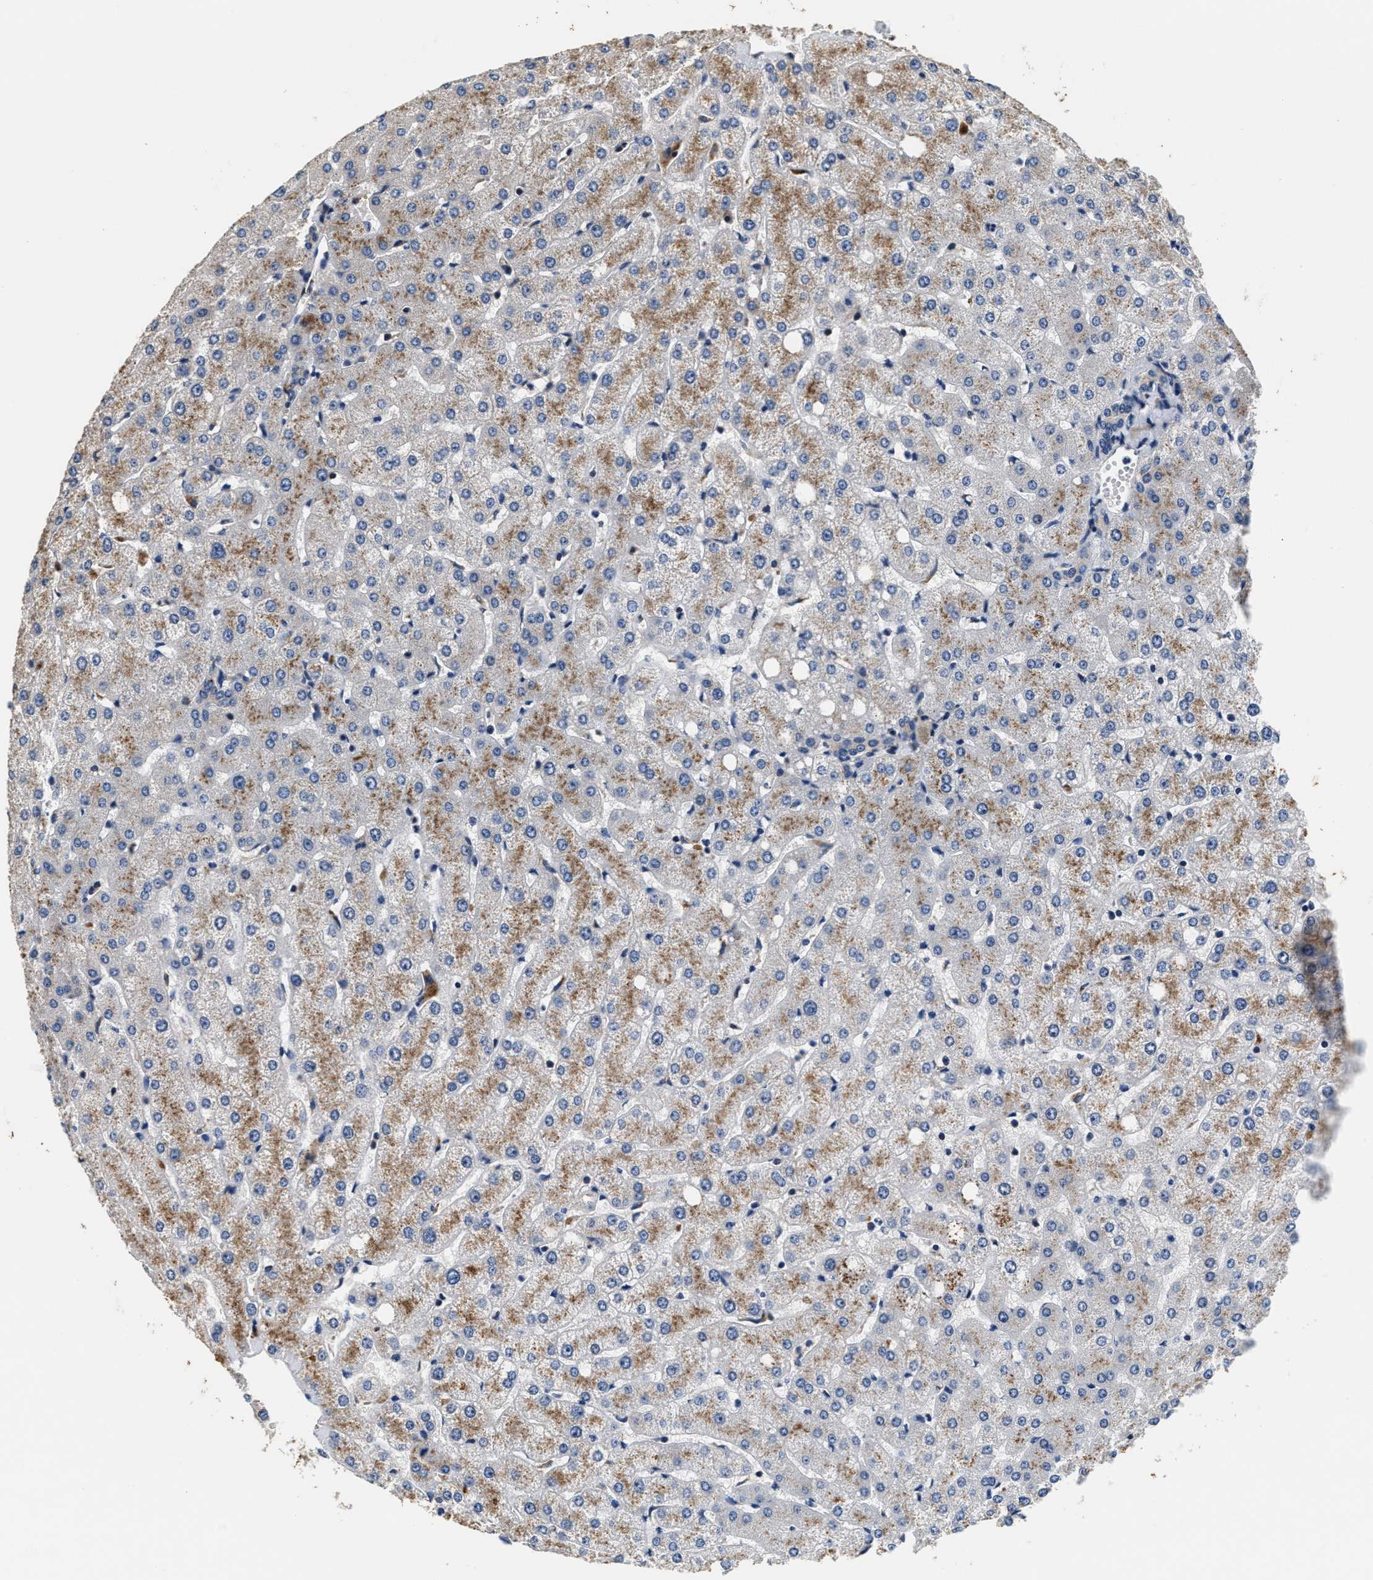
{"staining": {"intensity": "negative", "quantity": "none", "location": "none"}, "tissue": "liver", "cell_type": "Cholangiocytes", "image_type": "normal", "snomed": [{"axis": "morphology", "description": "Normal tissue, NOS"}, {"axis": "topography", "description": "Liver"}], "caption": "Protein analysis of benign liver exhibits no significant positivity in cholangiocytes. Nuclei are stained in blue.", "gene": "ANKIB1", "patient": {"sex": "female", "age": 54}}